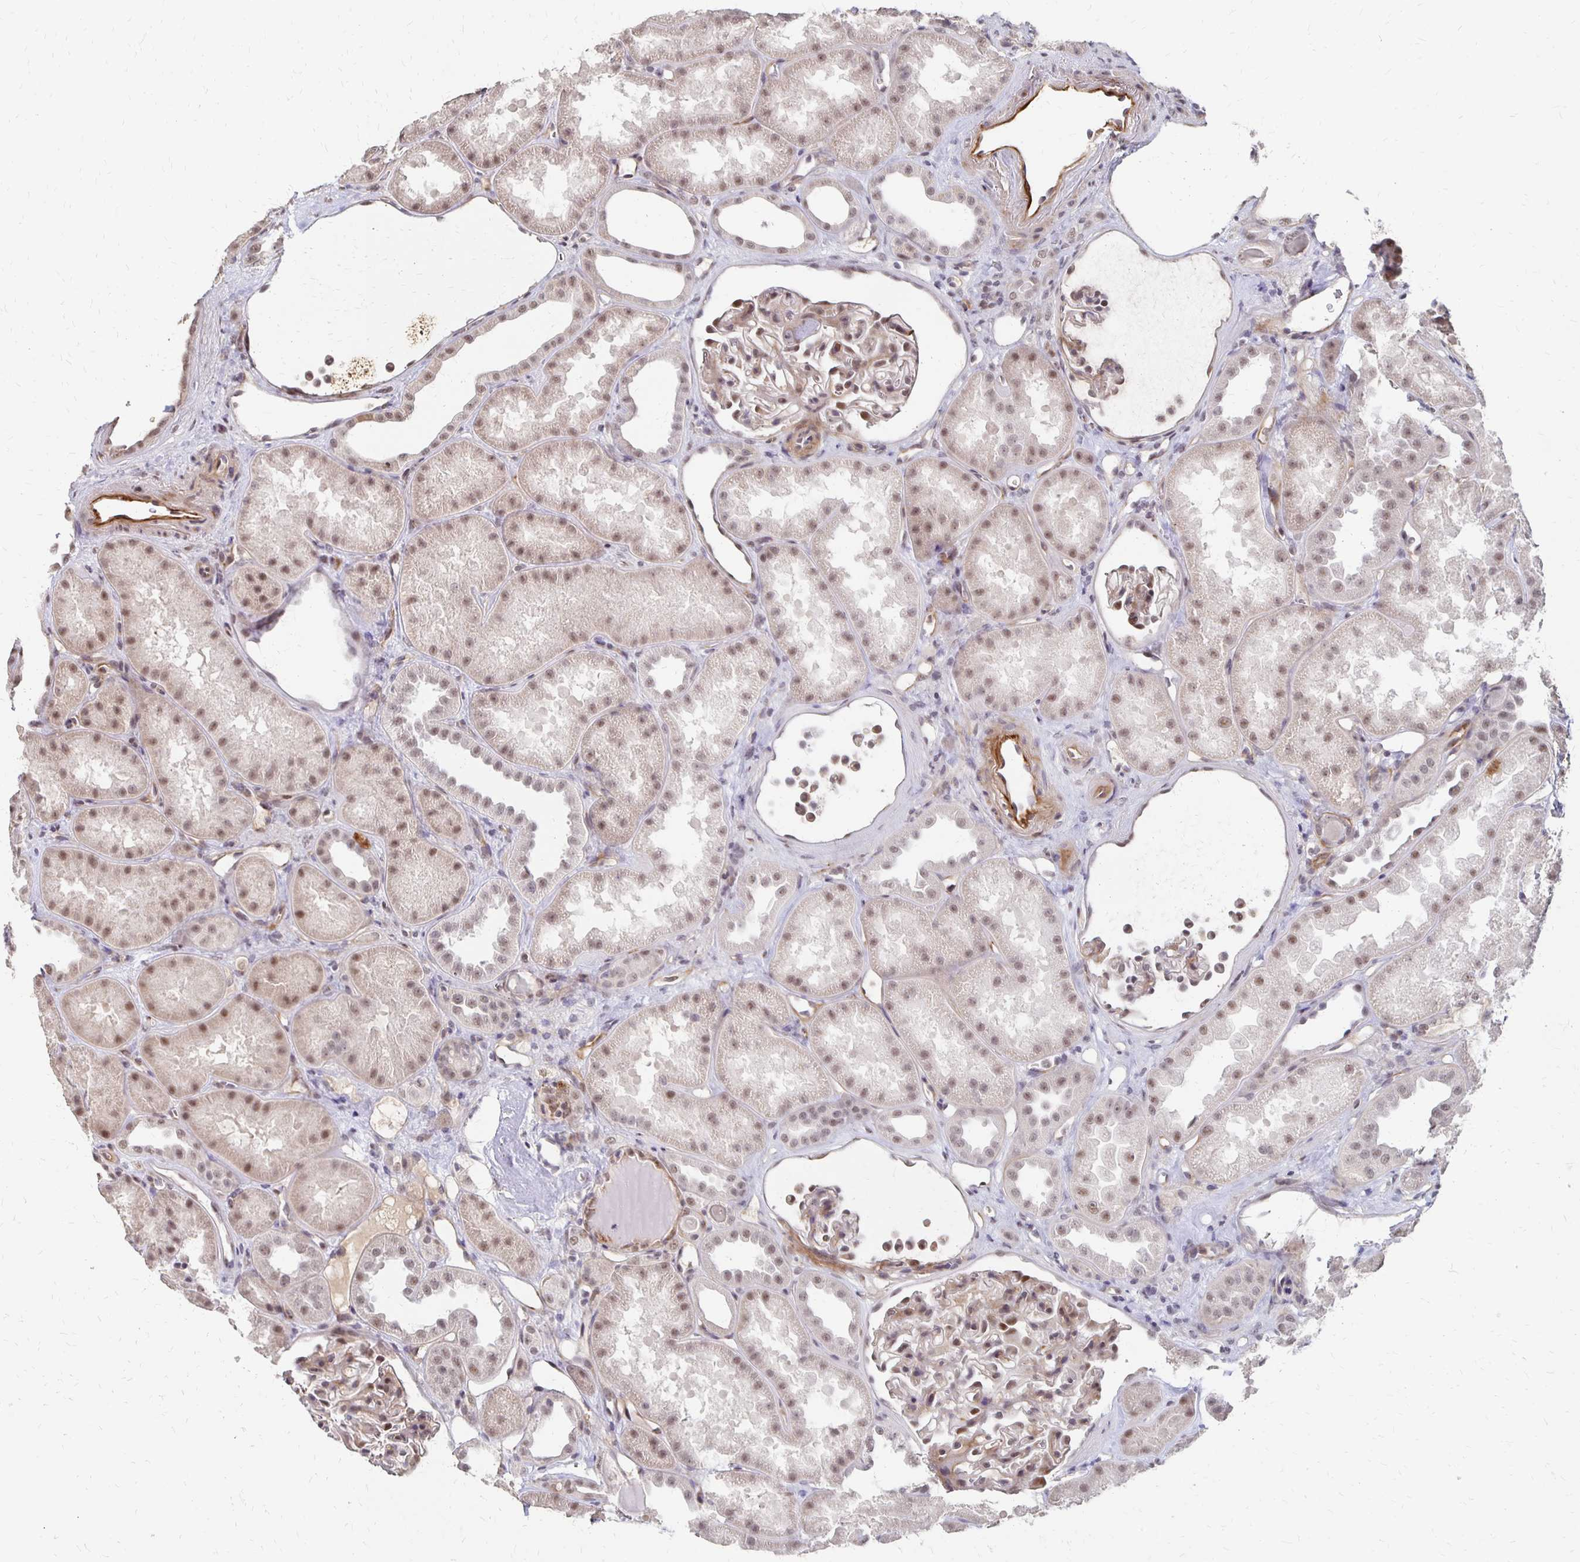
{"staining": {"intensity": "moderate", "quantity": "<25%", "location": "cytoplasmic/membranous,nuclear"}, "tissue": "kidney", "cell_type": "Cells in glomeruli", "image_type": "normal", "snomed": [{"axis": "morphology", "description": "Normal tissue, NOS"}, {"axis": "topography", "description": "Kidney"}], "caption": "IHC (DAB (3,3'-diaminobenzidine)) staining of normal kidney shows moderate cytoplasmic/membranous,nuclear protein expression in approximately <25% of cells in glomeruli. Nuclei are stained in blue.", "gene": "CLASRP", "patient": {"sex": "male", "age": 61}}